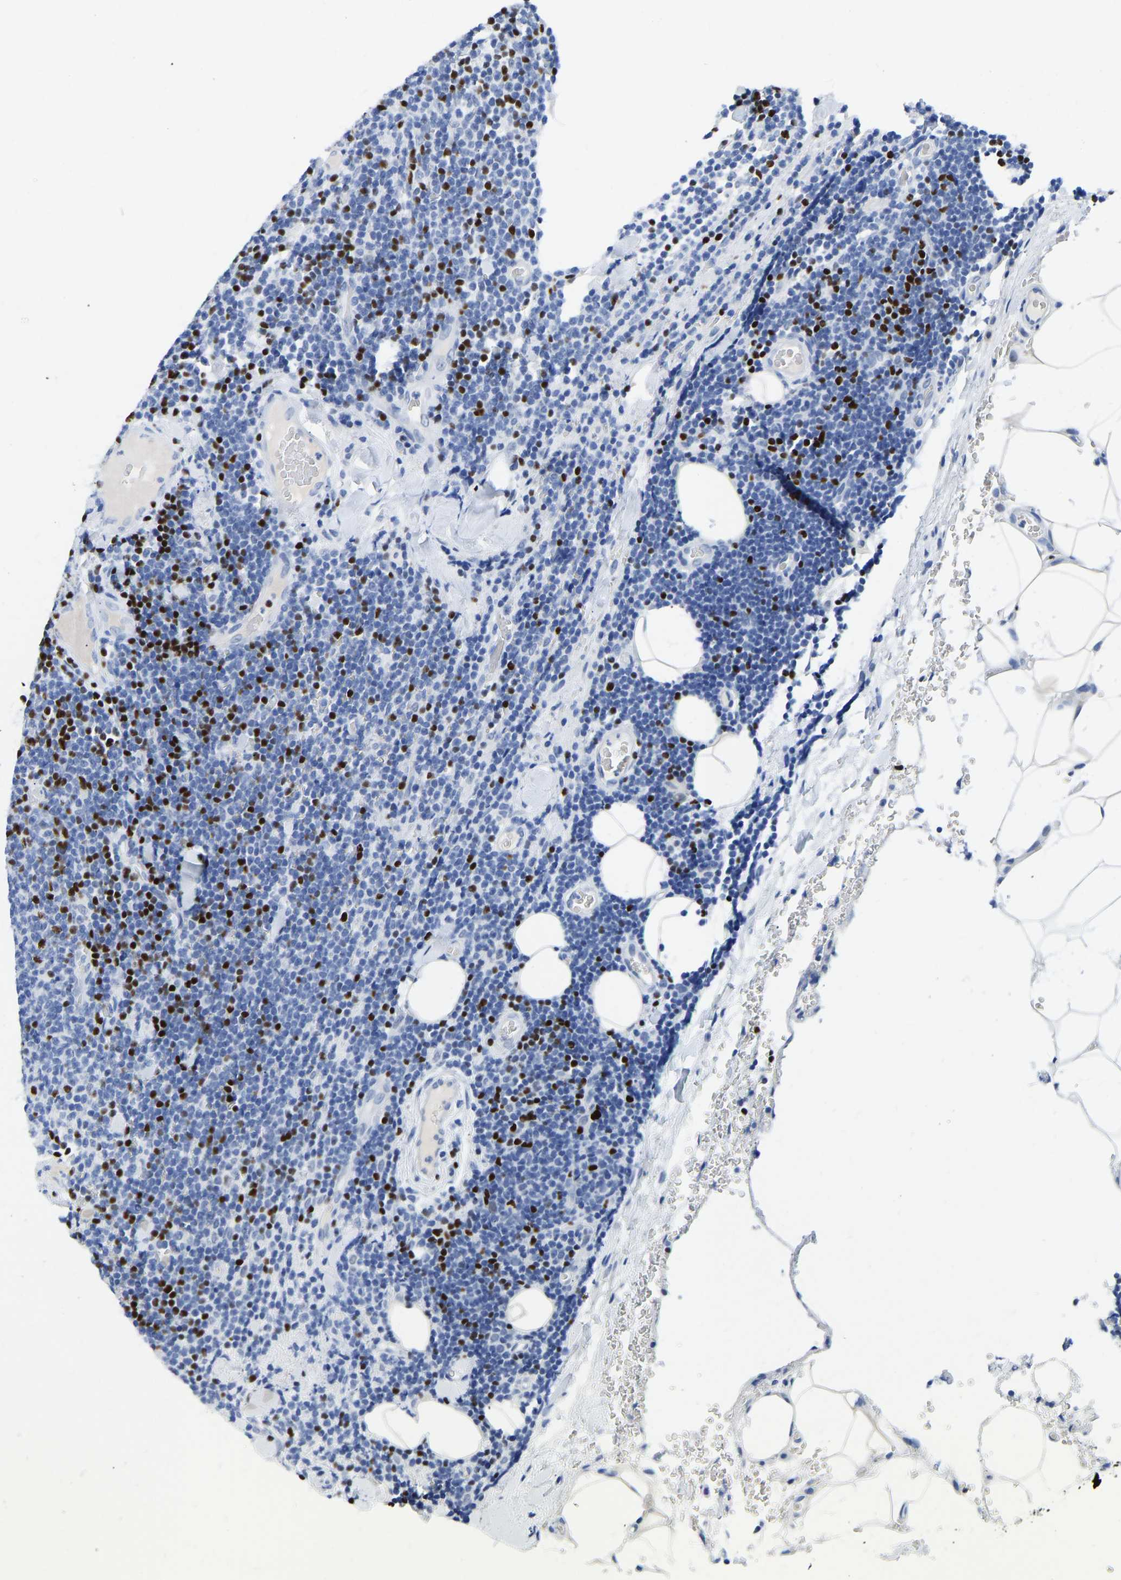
{"staining": {"intensity": "negative", "quantity": "none", "location": "none"}, "tissue": "lymphoma", "cell_type": "Tumor cells", "image_type": "cancer", "snomed": [{"axis": "morphology", "description": "Malignant lymphoma, non-Hodgkin's type, Low grade"}, {"axis": "topography", "description": "Lymph node"}], "caption": "High power microscopy photomicrograph of an immunohistochemistry photomicrograph of malignant lymphoma, non-Hodgkin's type (low-grade), revealing no significant positivity in tumor cells.", "gene": "TCF7", "patient": {"sex": "male", "age": 66}}